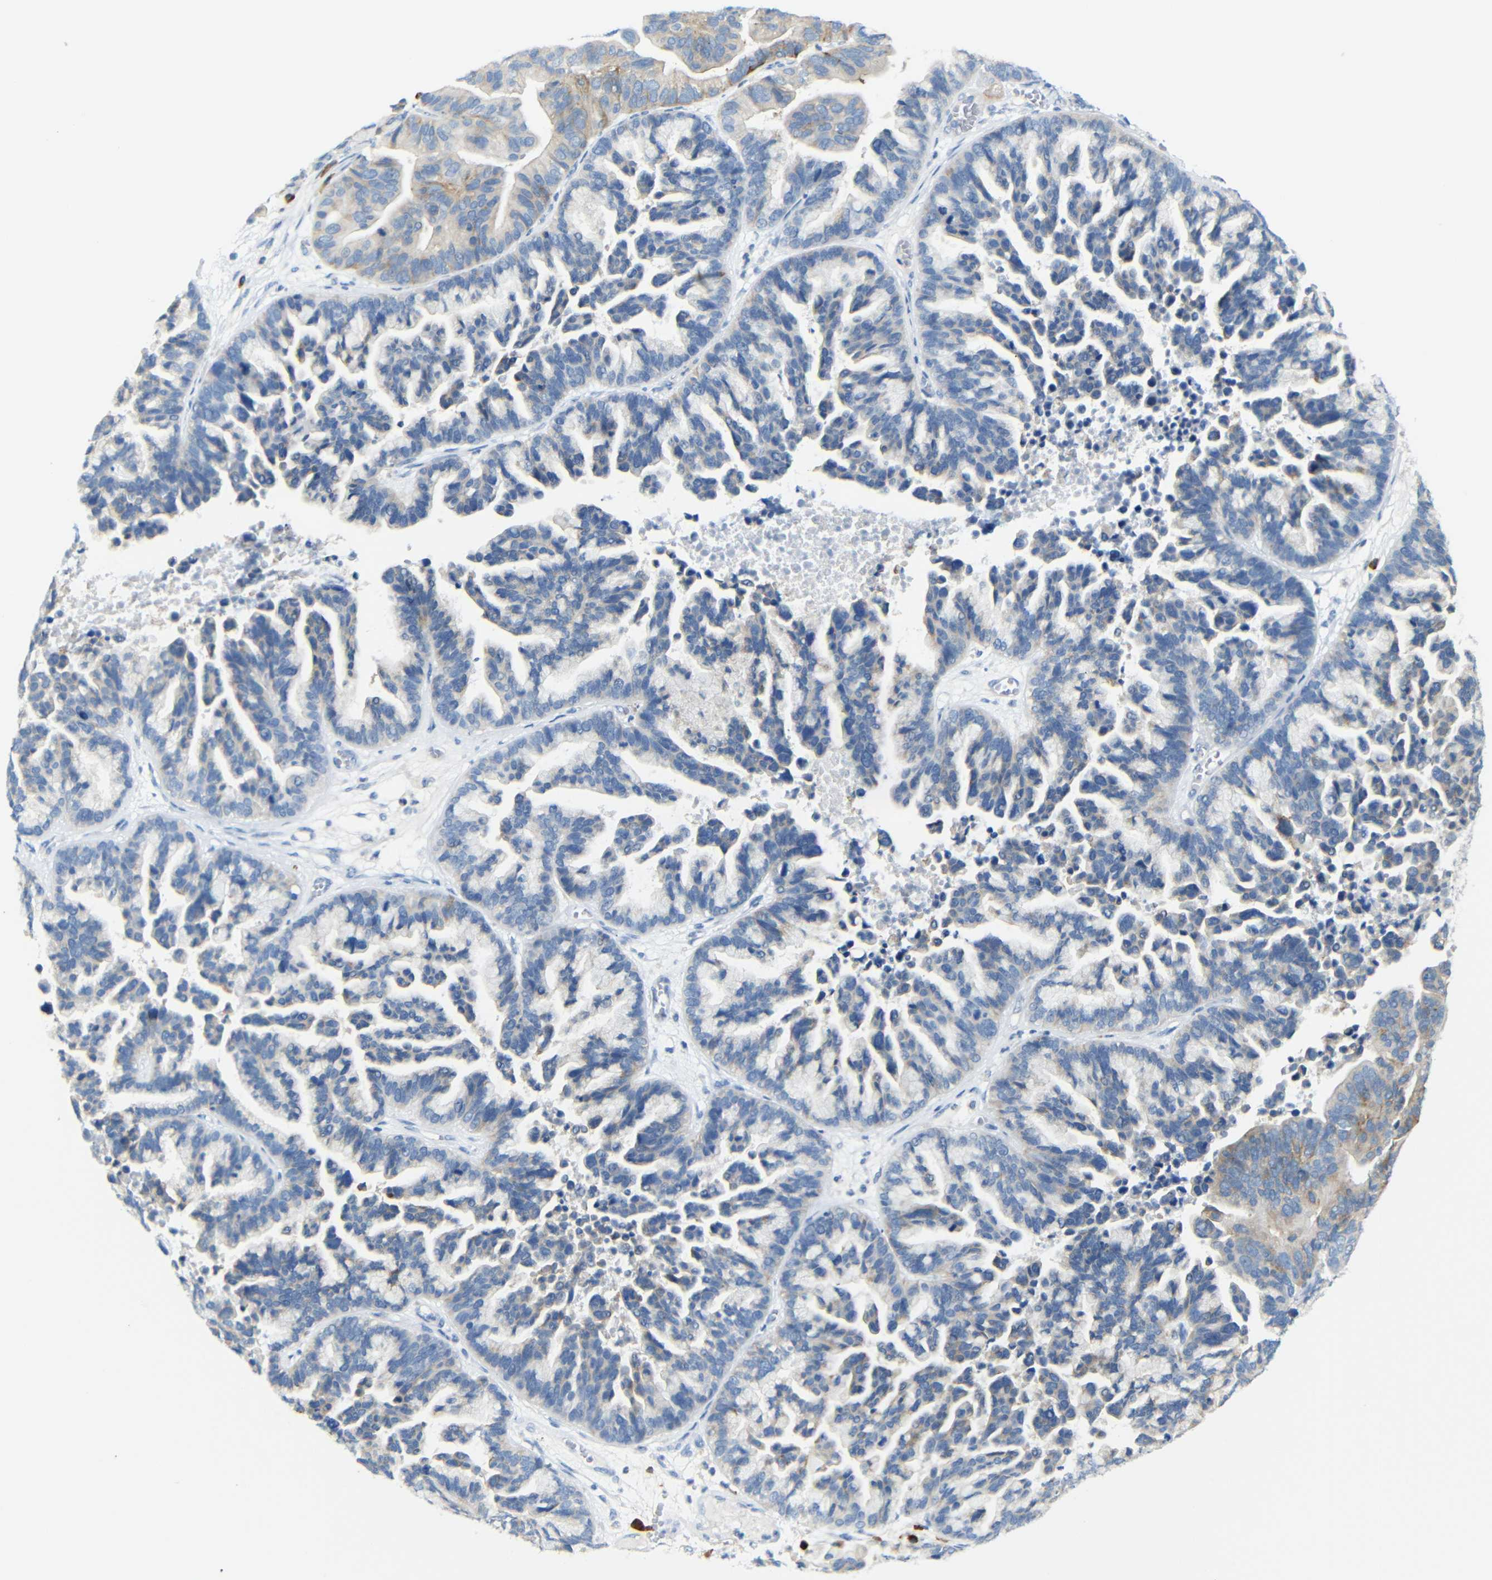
{"staining": {"intensity": "moderate", "quantity": "25%-75%", "location": "cytoplasmic/membranous"}, "tissue": "ovarian cancer", "cell_type": "Tumor cells", "image_type": "cancer", "snomed": [{"axis": "morphology", "description": "Cystadenocarcinoma, serous, NOS"}, {"axis": "topography", "description": "Ovary"}], "caption": "This photomicrograph exhibits IHC staining of ovarian serous cystadenocarcinoma, with medium moderate cytoplasmic/membranous expression in about 25%-75% of tumor cells.", "gene": "FCRL1", "patient": {"sex": "female", "age": 56}}